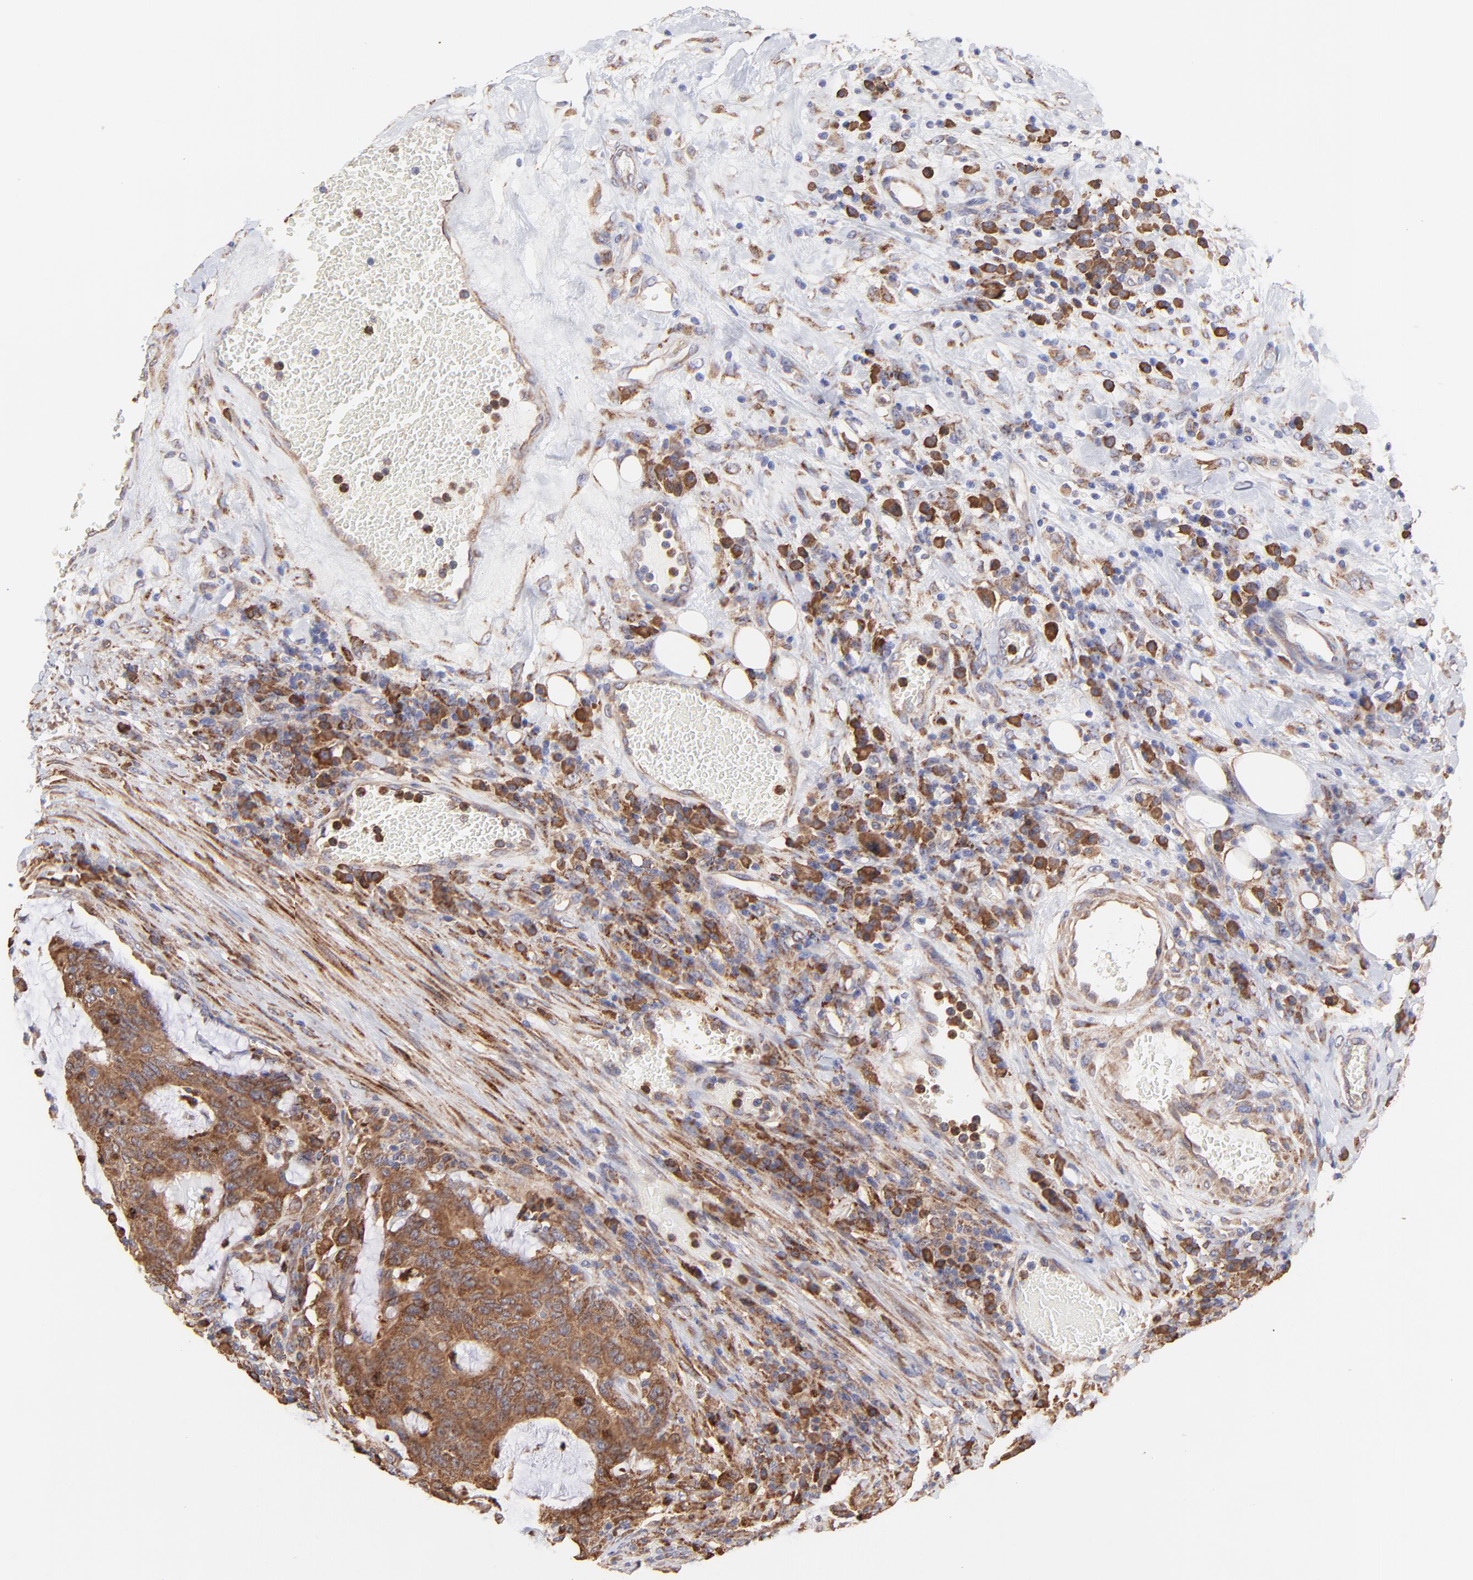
{"staining": {"intensity": "moderate", "quantity": ">75%", "location": "cytoplasmic/membranous"}, "tissue": "colorectal cancer", "cell_type": "Tumor cells", "image_type": "cancer", "snomed": [{"axis": "morphology", "description": "Adenocarcinoma, NOS"}, {"axis": "topography", "description": "Colon"}], "caption": "Adenocarcinoma (colorectal) was stained to show a protein in brown. There is medium levels of moderate cytoplasmic/membranous staining in about >75% of tumor cells.", "gene": "PFKM", "patient": {"sex": "male", "age": 54}}